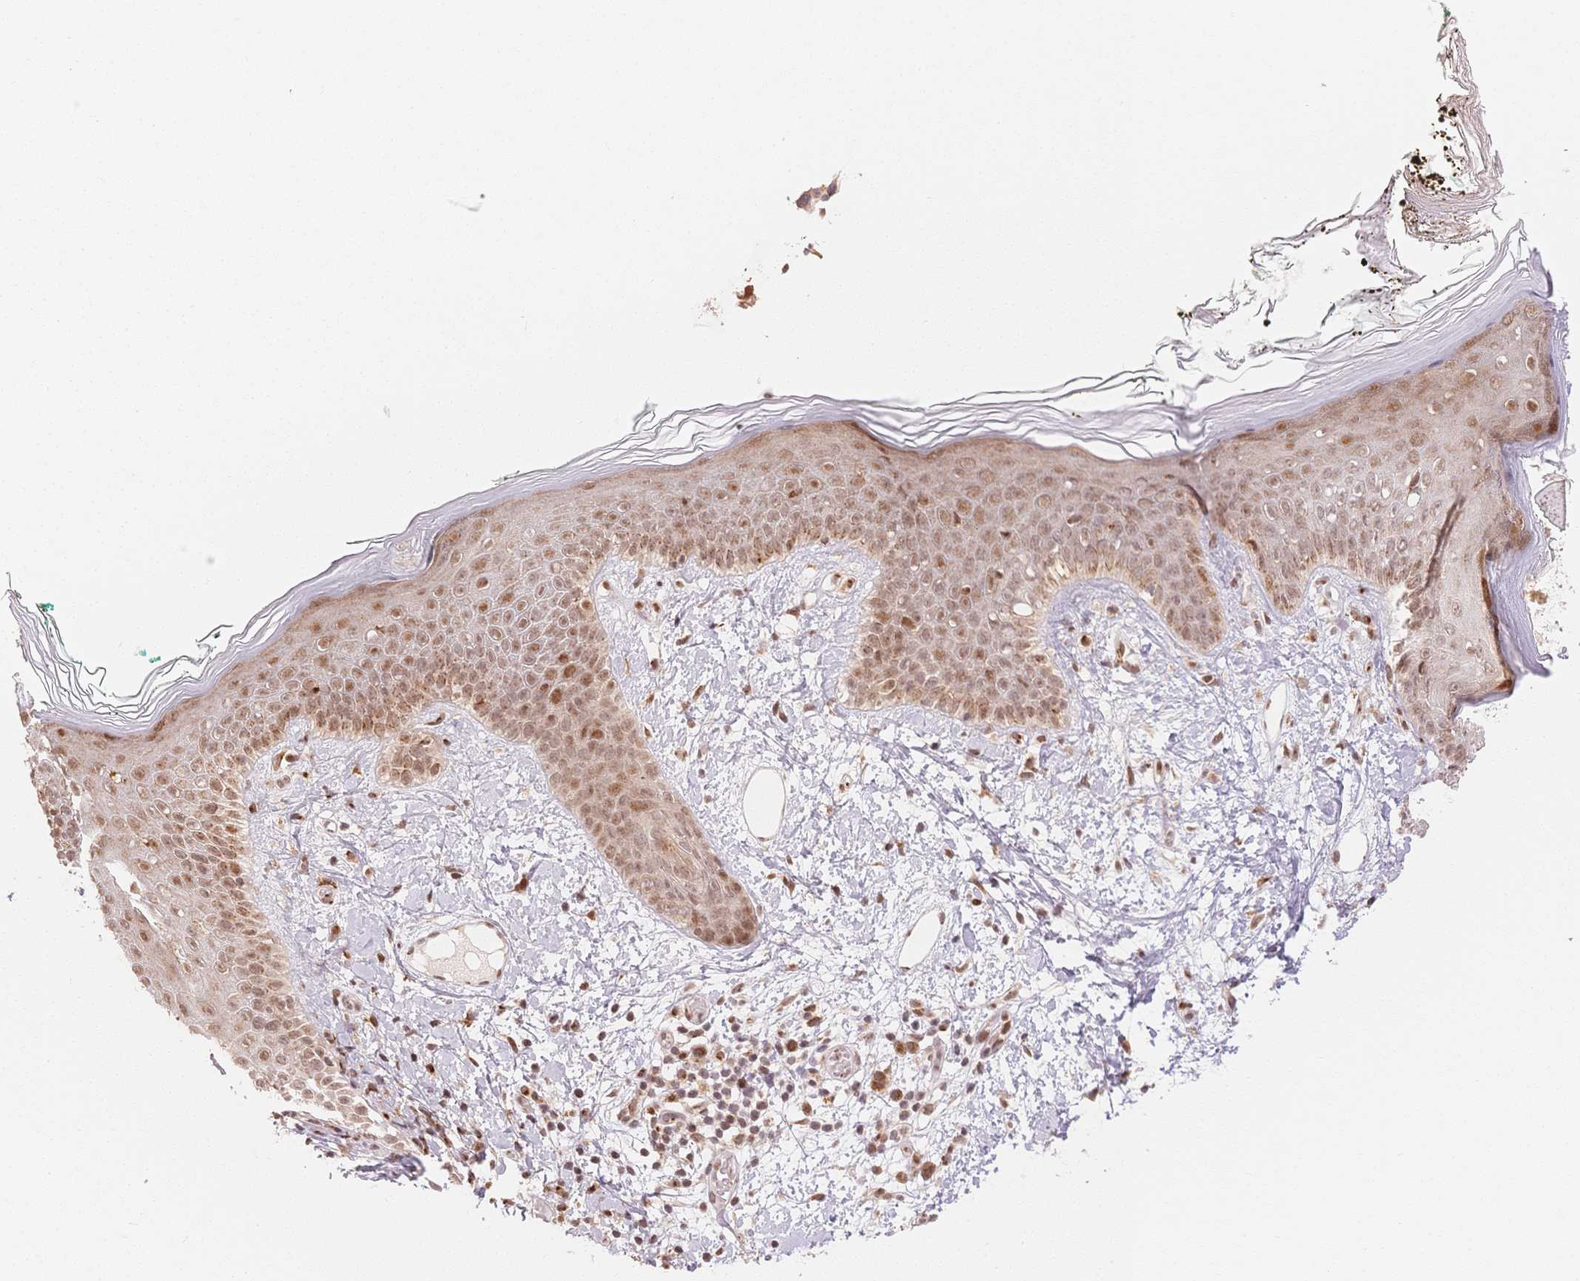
{"staining": {"intensity": "moderate", "quantity": ">75%", "location": "nuclear"}, "tissue": "skin", "cell_type": "Fibroblasts", "image_type": "normal", "snomed": [{"axis": "morphology", "description": "Normal tissue, NOS"}, {"axis": "topography", "description": "Skin"}], "caption": "Immunohistochemical staining of benign human skin displays moderate nuclear protein staining in about >75% of fibroblasts.", "gene": "STK39", "patient": {"sex": "female", "age": 34}}